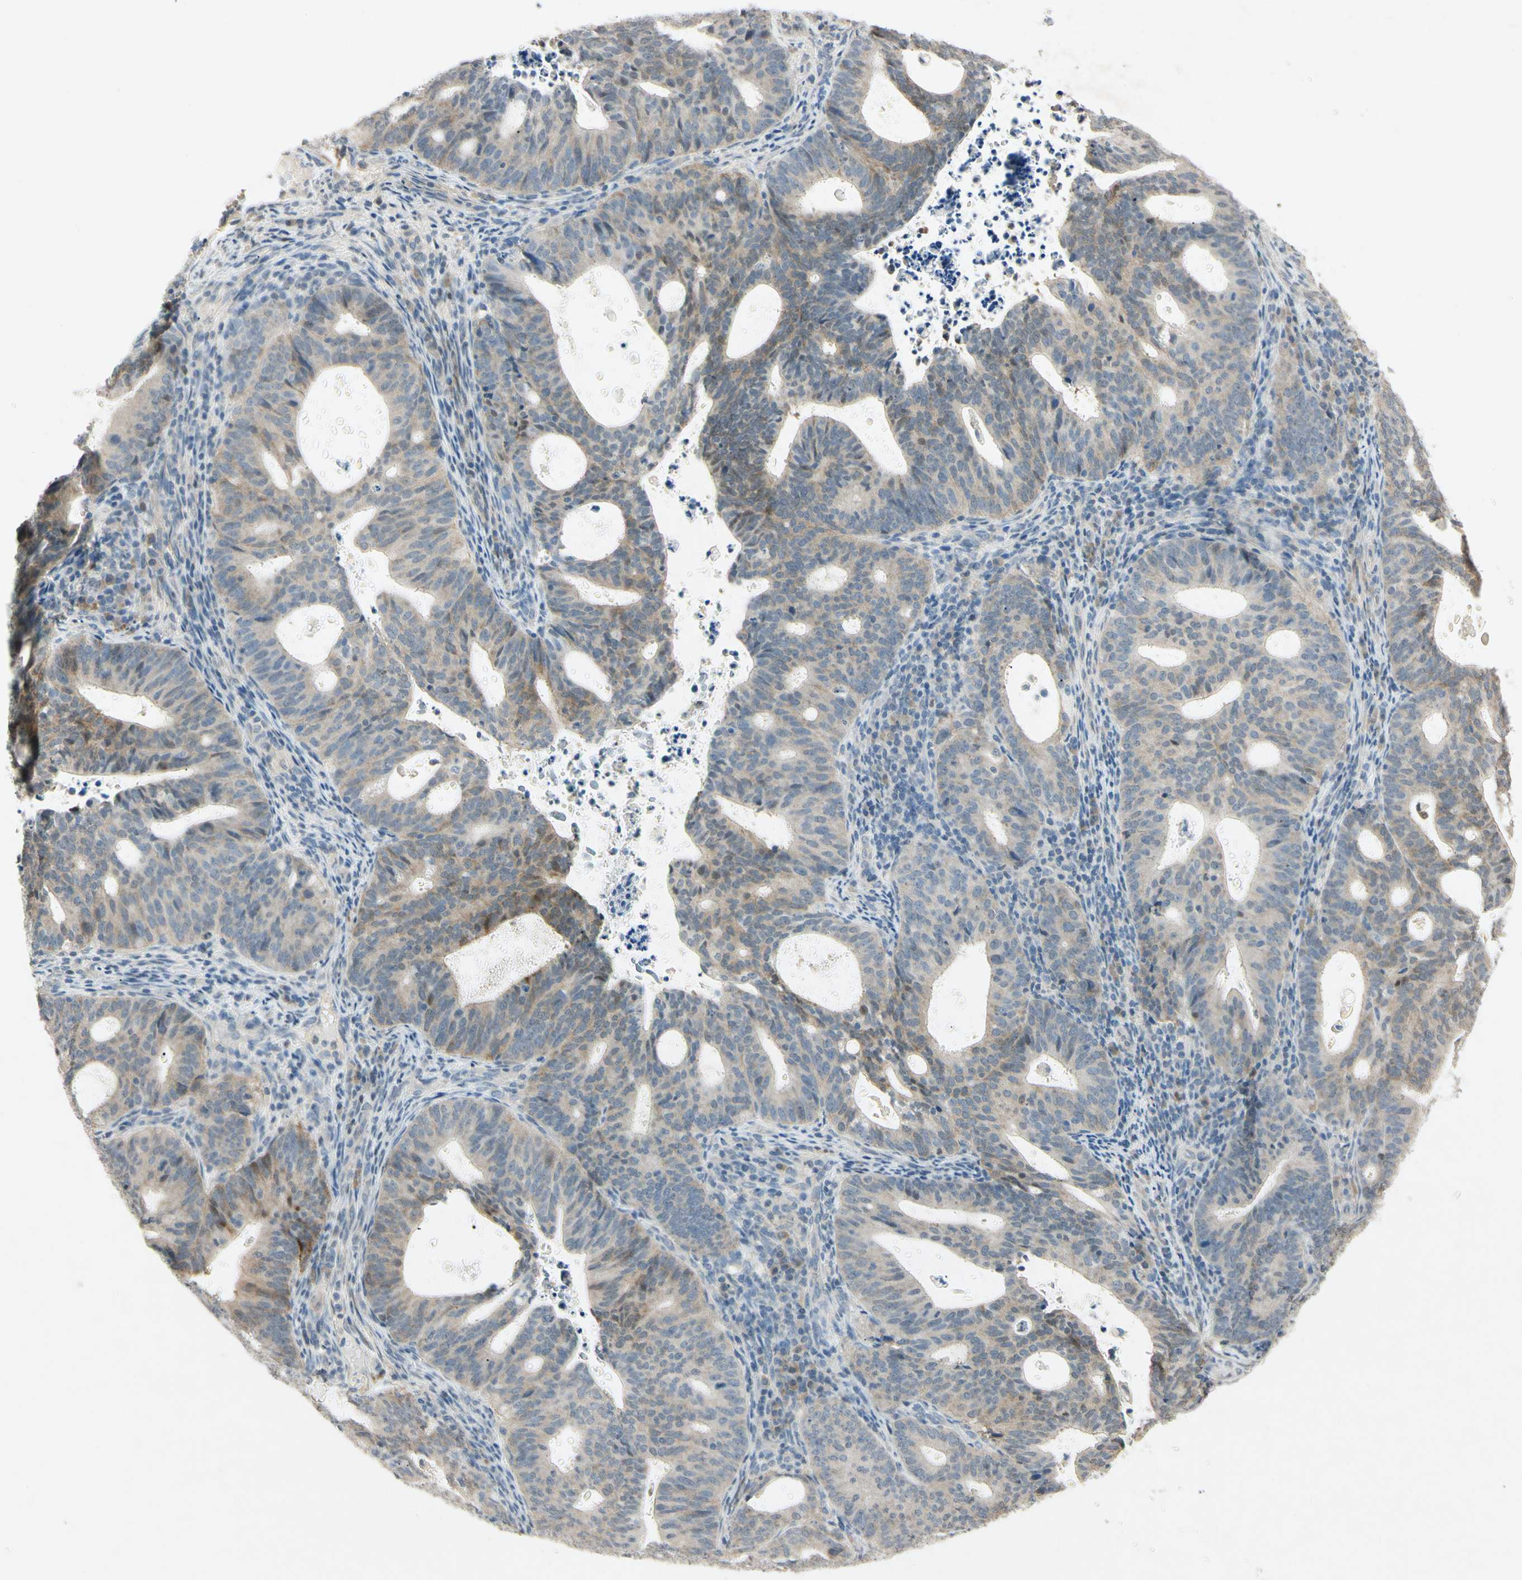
{"staining": {"intensity": "weak", "quantity": "25%-75%", "location": "cytoplasmic/membranous"}, "tissue": "endometrial cancer", "cell_type": "Tumor cells", "image_type": "cancer", "snomed": [{"axis": "morphology", "description": "Adenocarcinoma, NOS"}, {"axis": "topography", "description": "Uterus"}], "caption": "Immunohistochemistry (DAB) staining of endometrial cancer demonstrates weak cytoplasmic/membranous protein positivity in about 25%-75% of tumor cells.", "gene": "HSPA1B", "patient": {"sex": "female", "age": 83}}